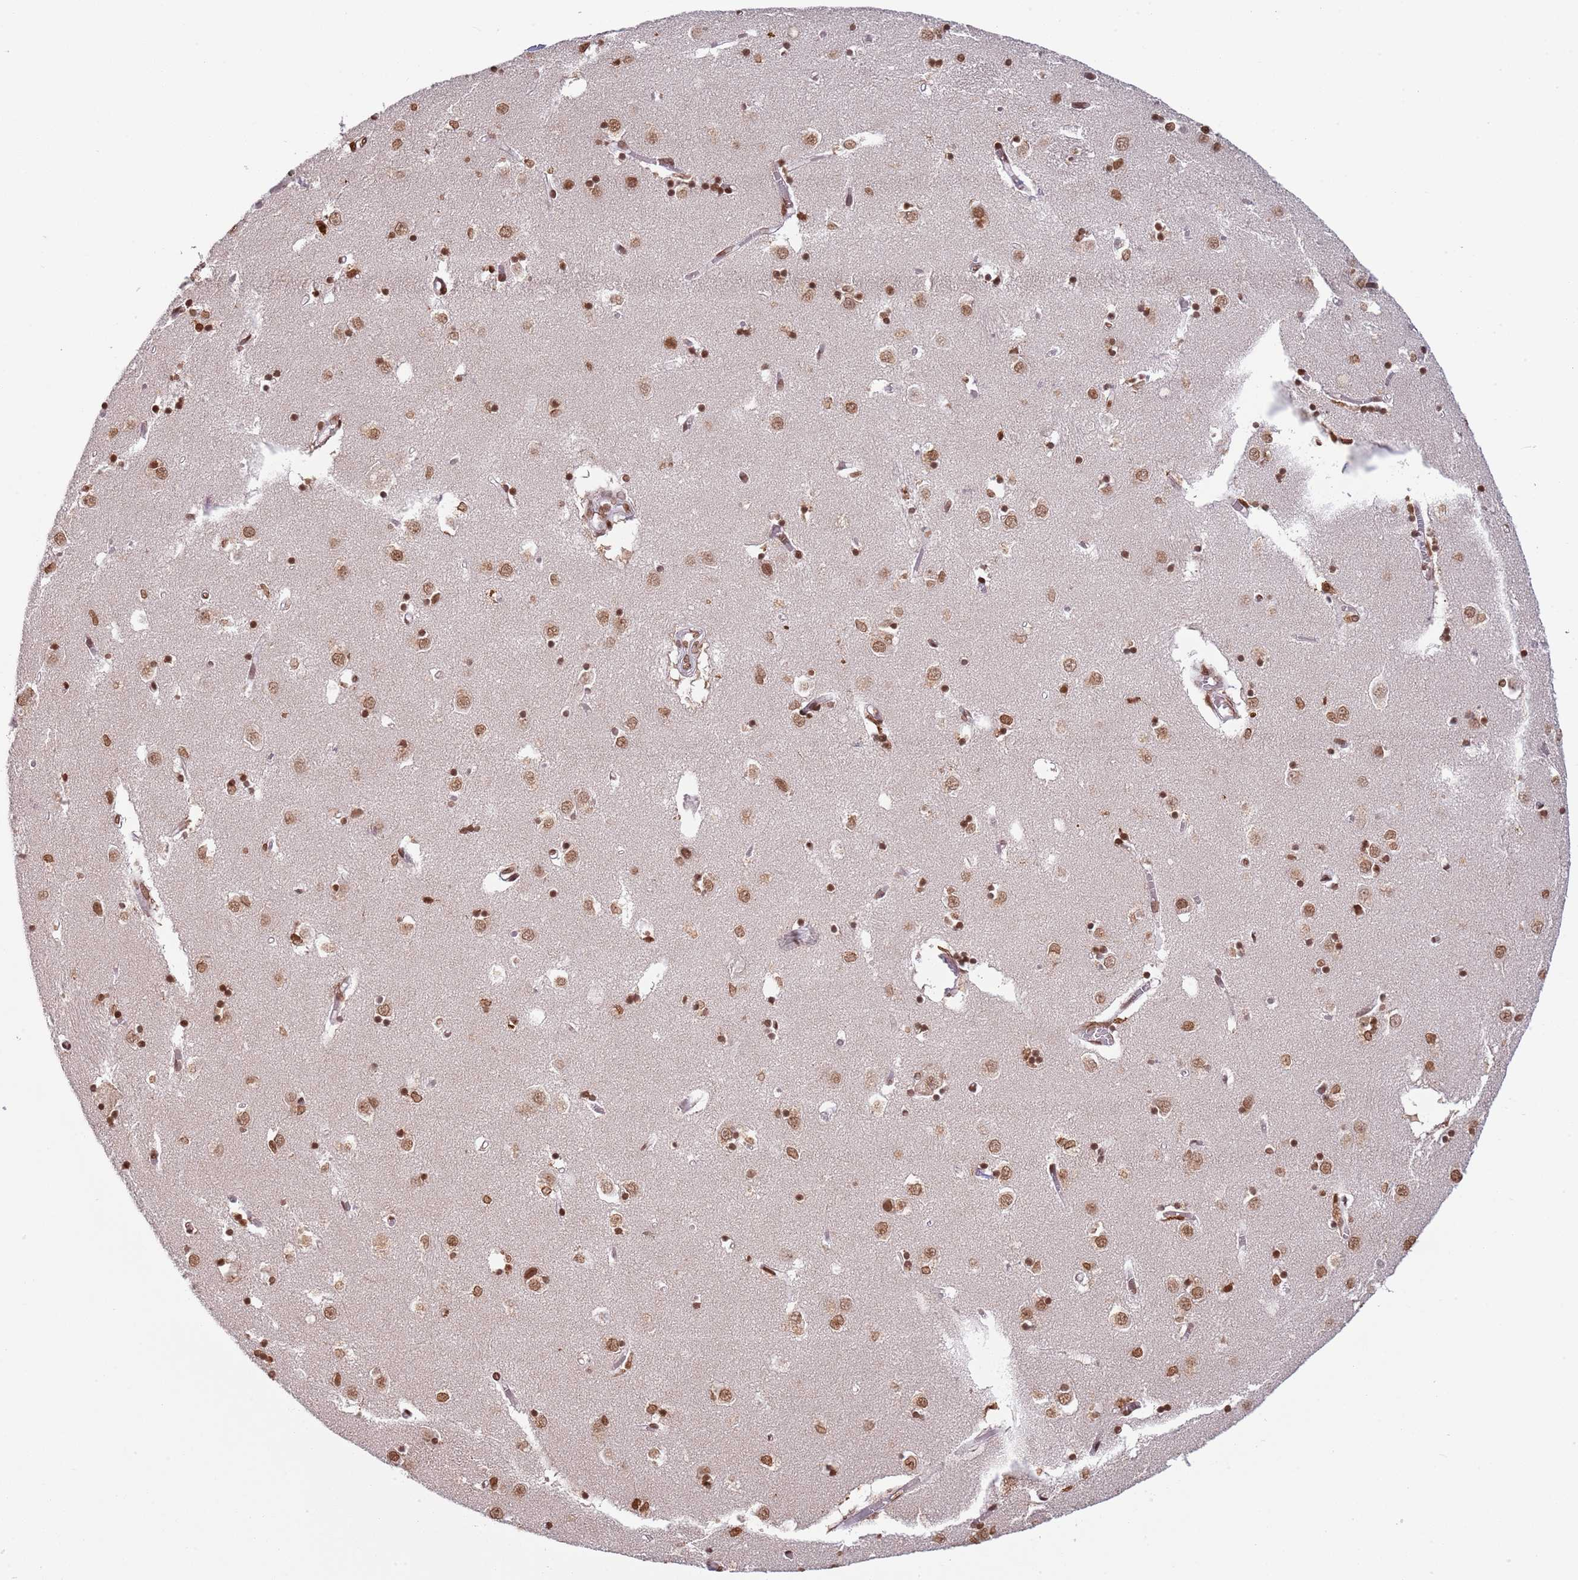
{"staining": {"intensity": "moderate", "quantity": "25%-75%", "location": "nuclear"}, "tissue": "caudate", "cell_type": "Glial cells", "image_type": "normal", "snomed": [{"axis": "morphology", "description": "Normal tissue, NOS"}, {"axis": "topography", "description": "Lateral ventricle wall"}], "caption": "Immunohistochemical staining of unremarkable human caudate displays moderate nuclear protein positivity in about 25%-75% of glial cells.", "gene": "SH3RF3", "patient": {"sex": "male", "age": 70}}